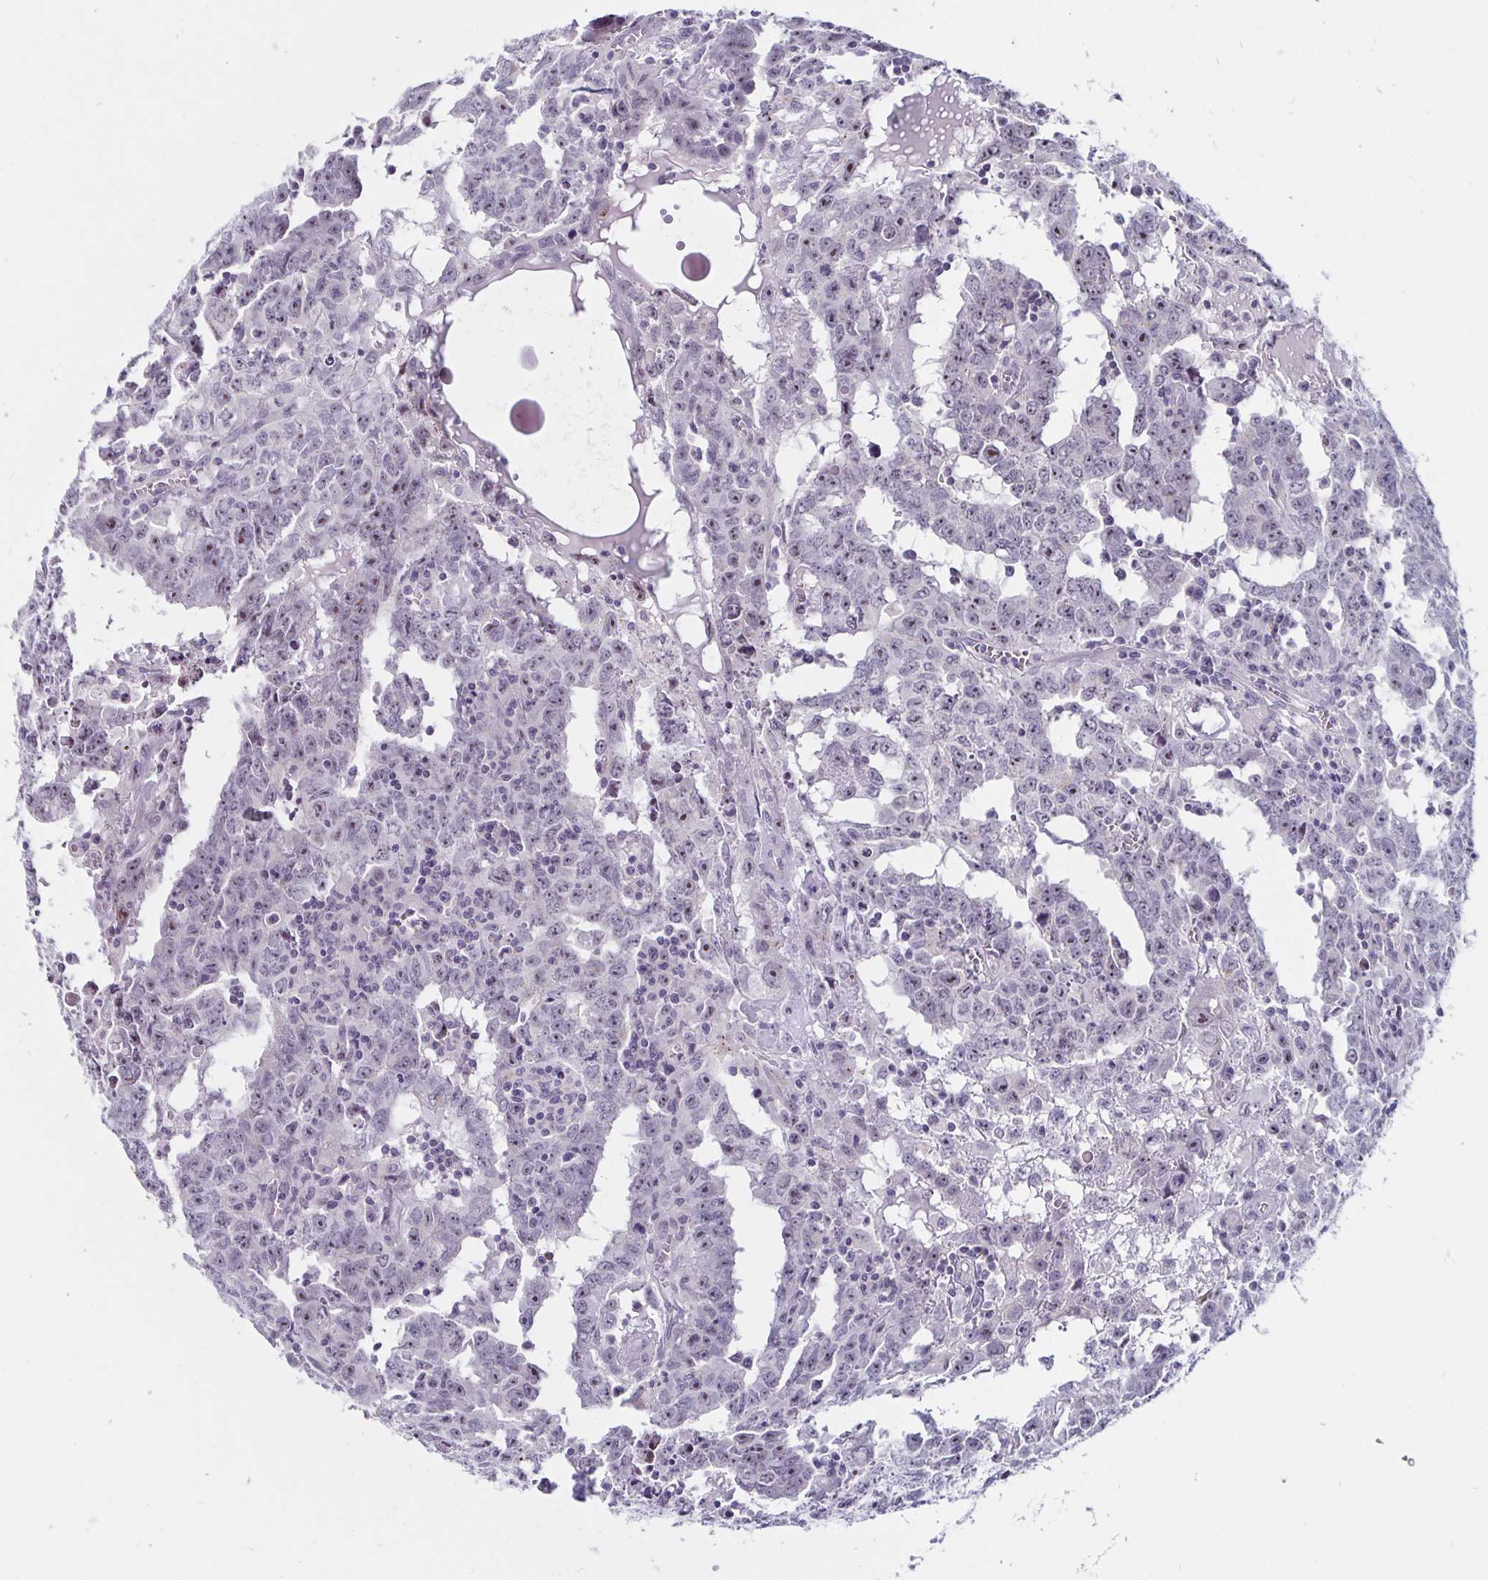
{"staining": {"intensity": "moderate", "quantity": "25%-75%", "location": "nuclear"}, "tissue": "testis cancer", "cell_type": "Tumor cells", "image_type": "cancer", "snomed": [{"axis": "morphology", "description": "Carcinoma, Embryonal, NOS"}, {"axis": "topography", "description": "Testis"}], "caption": "Testis cancer tissue demonstrates moderate nuclear expression in approximately 25%-75% of tumor cells", "gene": "NUP85", "patient": {"sex": "male", "age": 22}}